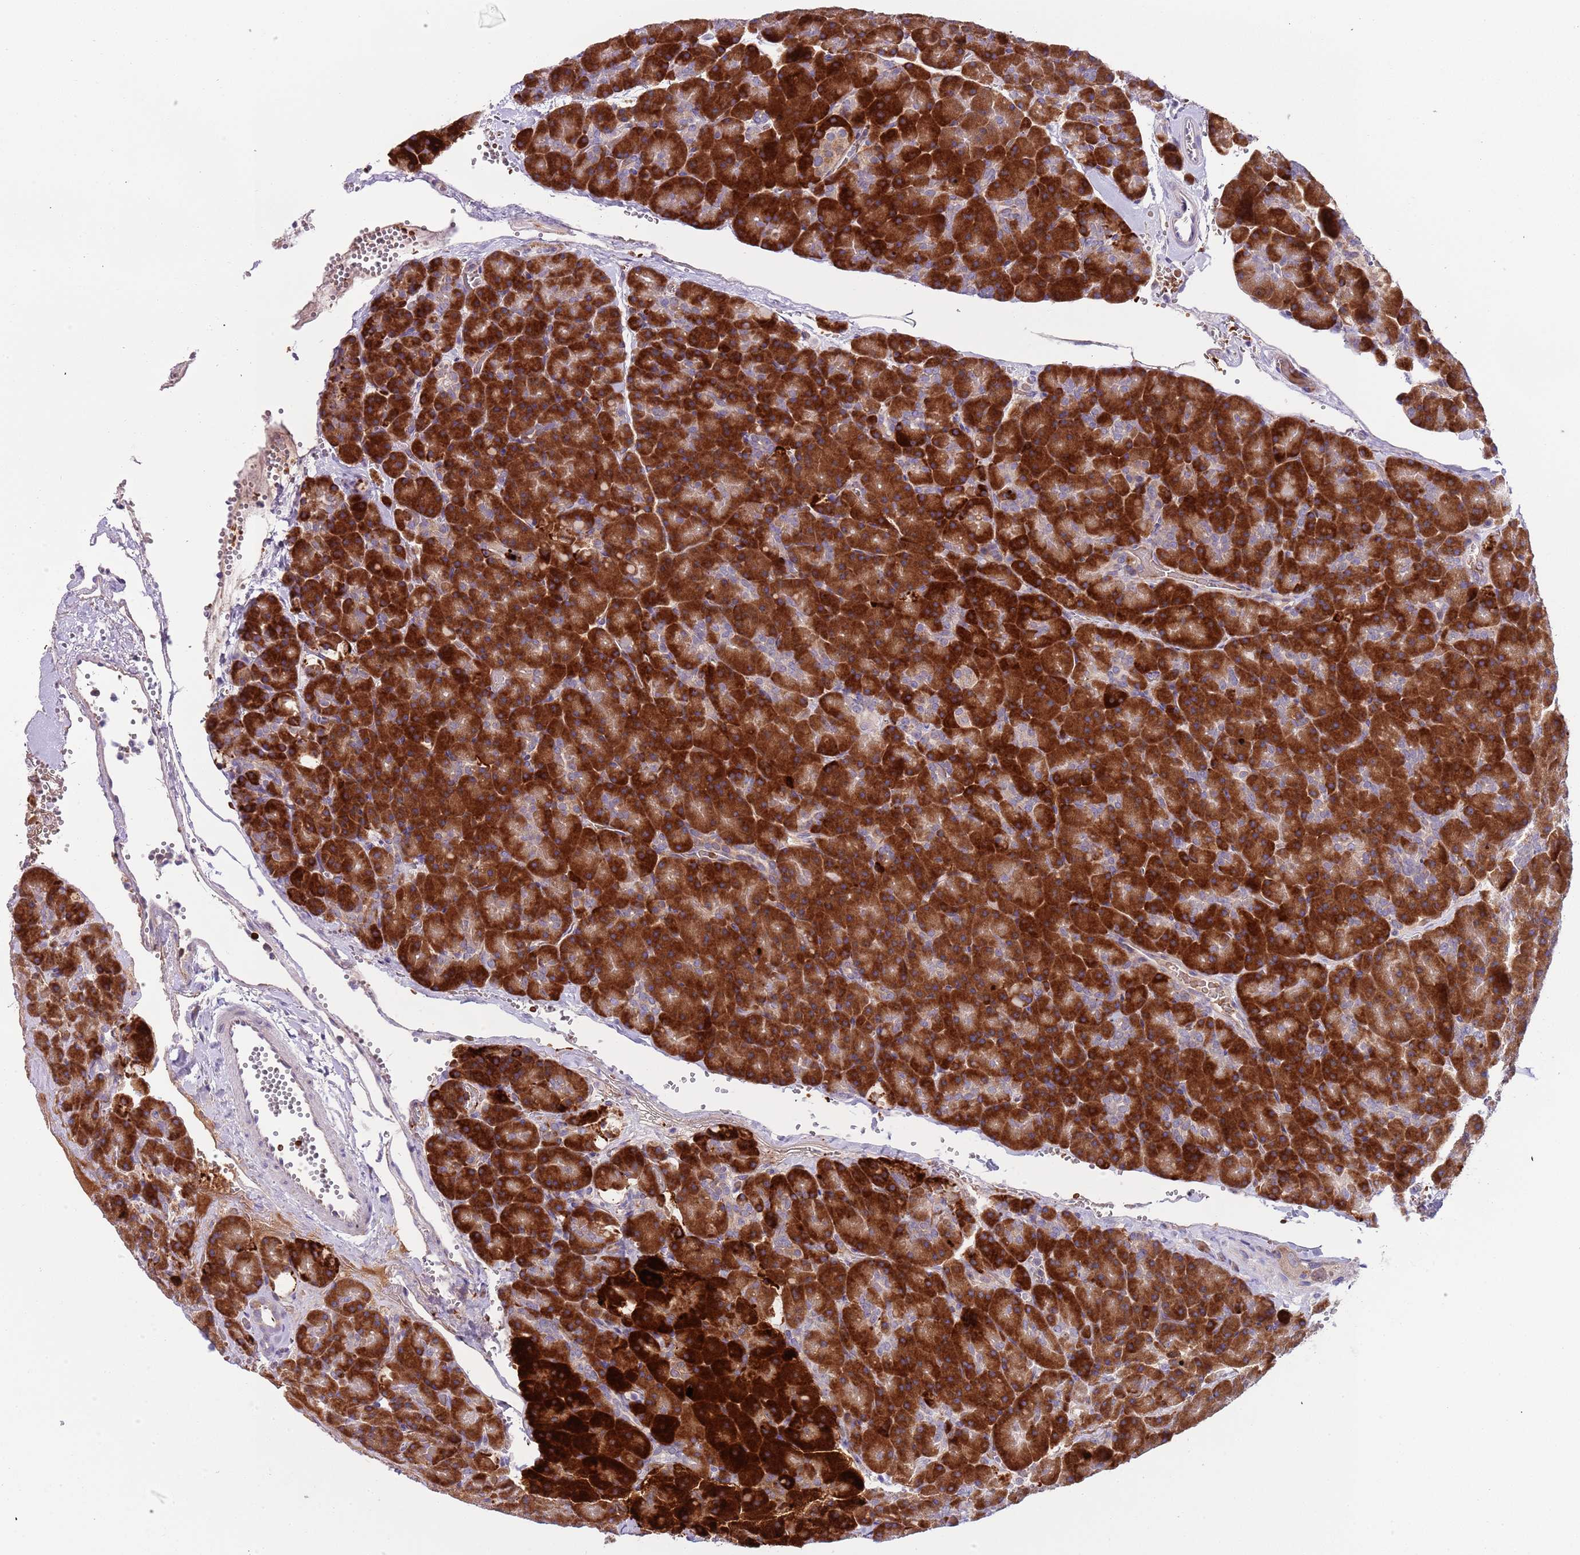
{"staining": {"intensity": "strong", "quantity": ">75%", "location": "cytoplasmic/membranous"}, "tissue": "pancreas", "cell_type": "Exocrine glandular cells", "image_type": "normal", "snomed": [{"axis": "morphology", "description": "Normal tissue, NOS"}, {"axis": "topography", "description": "Pancreas"}], "caption": "DAB (3,3'-diaminobenzidine) immunohistochemical staining of unremarkable human pancreas reveals strong cytoplasmic/membranous protein positivity in approximately >75% of exocrine glandular cells.", "gene": "VWCE", "patient": {"sex": "male", "age": 36}}